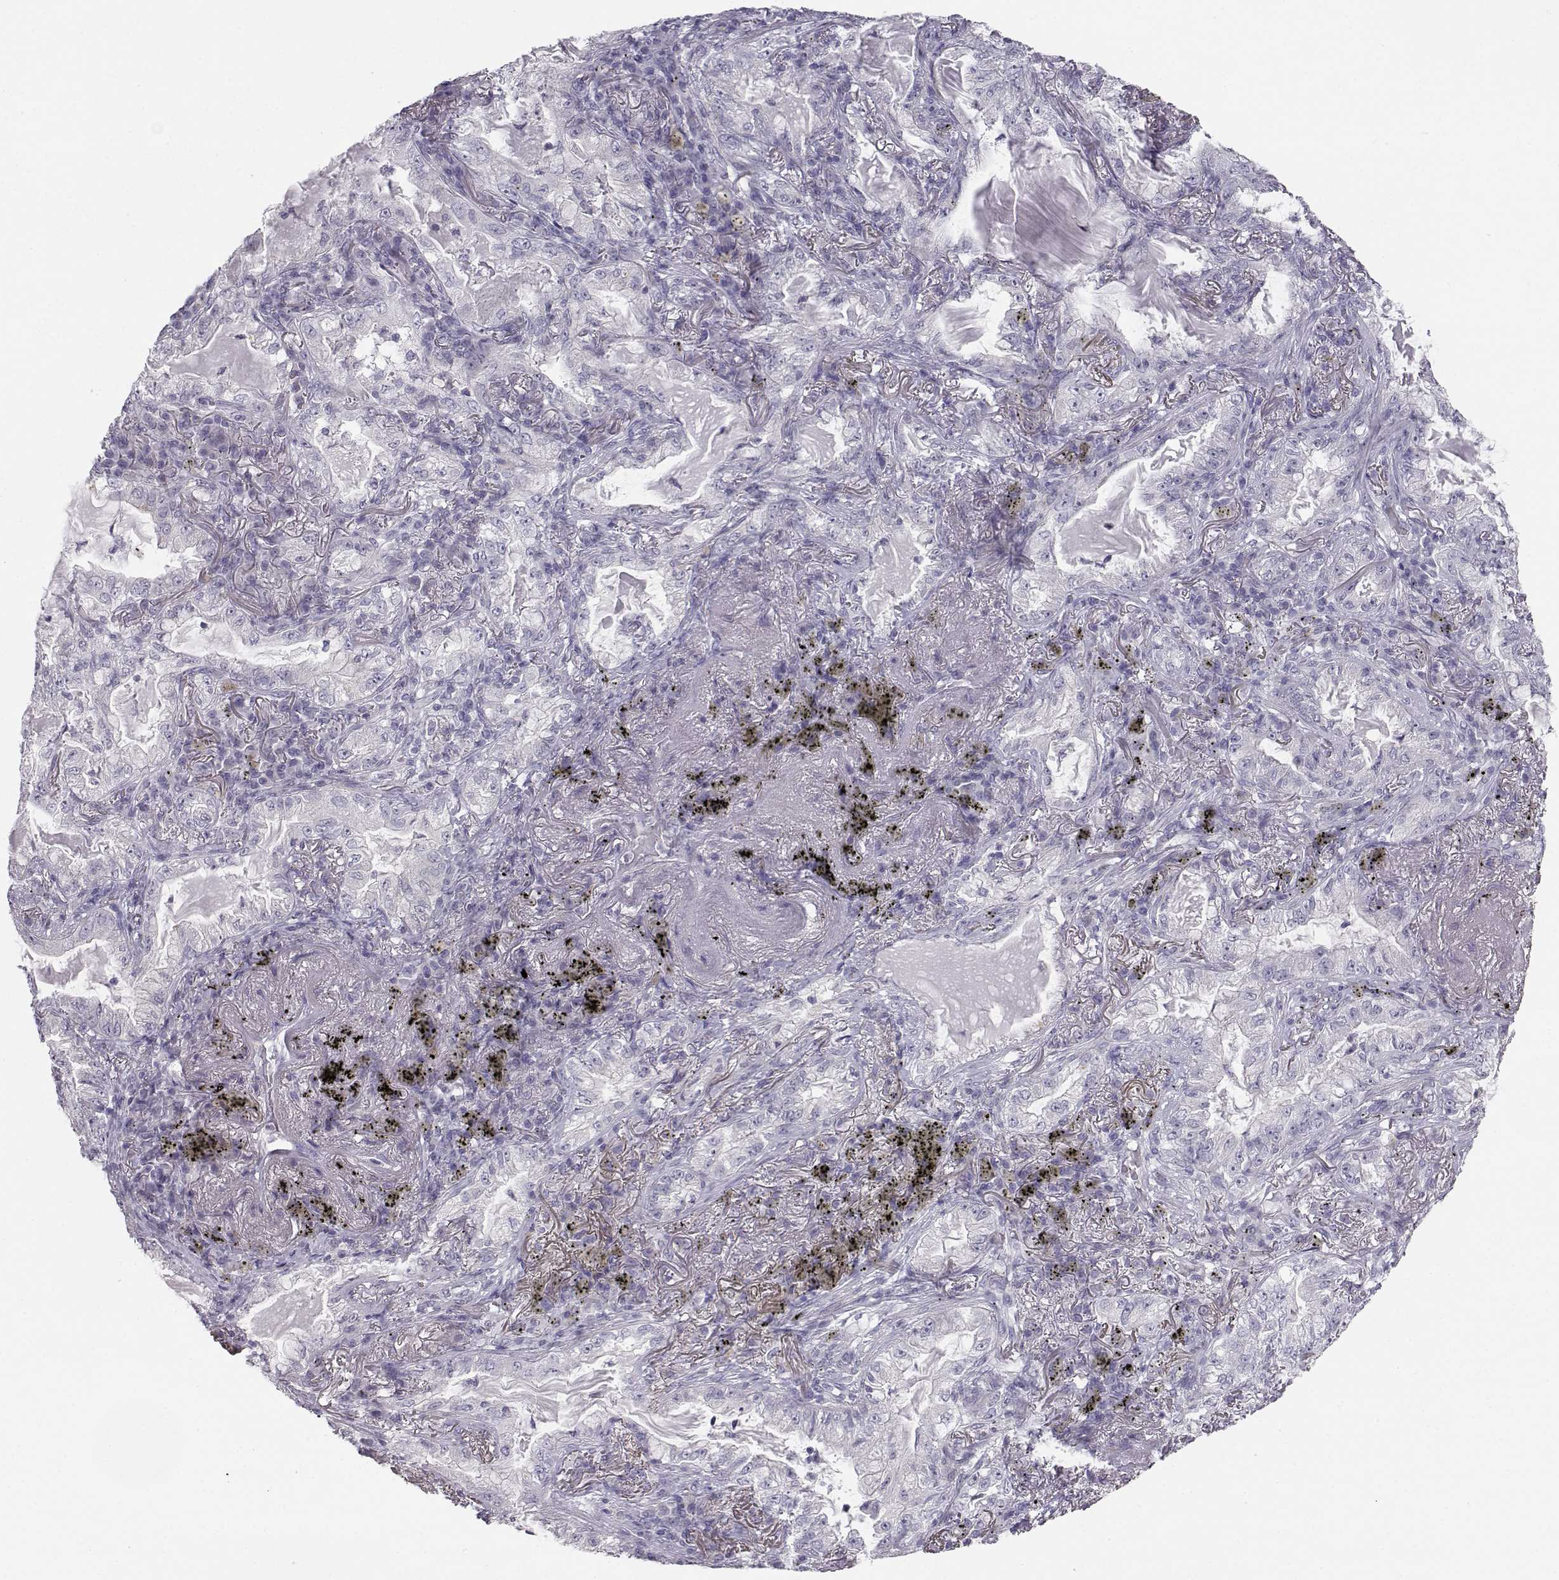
{"staining": {"intensity": "negative", "quantity": "none", "location": "none"}, "tissue": "lung cancer", "cell_type": "Tumor cells", "image_type": "cancer", "snomed": [{"axis": "morphology", "description": "Adenocarcinoma, NOS"}, {"axis": "topography", "description": "Lung"}], "caption": "Protein analysis of lung cancer reveals no significant staining in tumor cells. The staining was performed using DAB (3,3'-diaminobenzidine) to visualize the protein expression in brown, while the nuclei were stained in blue with hematoxylin (Magnification: 20x).", "gene": "MYCBPAP", "patient": {"sex": "female", "age": 73}}